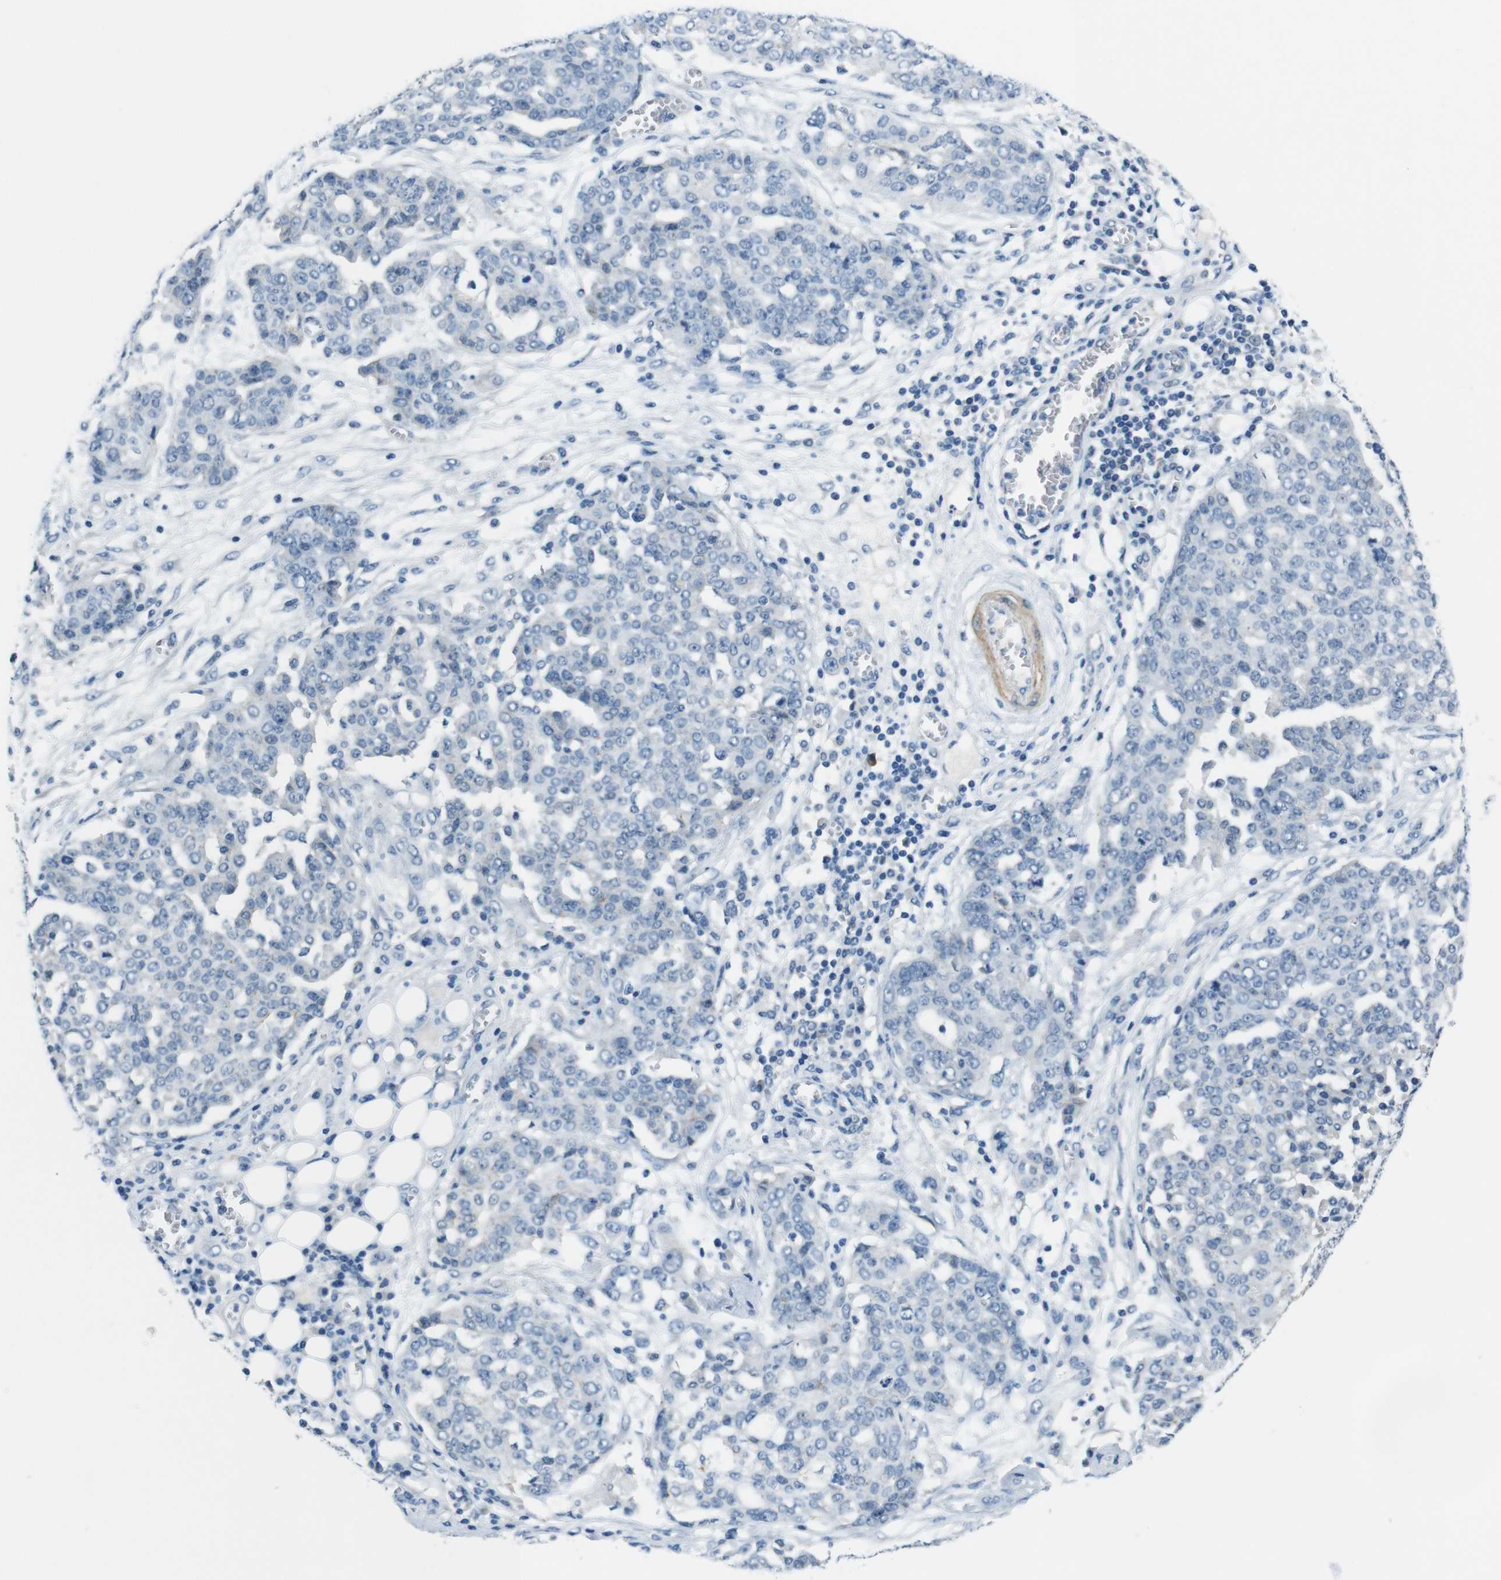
{"staining": {"intensity": "negative", "quantity": "none", "location": "none"}, "tissue": "ovarian cancer", "cell_type": "Tumor cells", "image_type": "cancer", "snomed": [{"axis": "morphology", "description": "Cystadenocarcinoma, serous, NOS"}, {"axis": "topography", "description": "Soft tissue"}, {"axis": "topography", "description": "Ovary"}], "caption": "This histopathology image is of ovarian cancer (serous cystadenocarcinoma) stained with immunohistochemistry (IHC) to label a protein in brown with the nuclei are counter-stained blue. There is no staining in tumor cells.", "gene": "HRH2", "patient": {"sex": "female", "age": 57}}